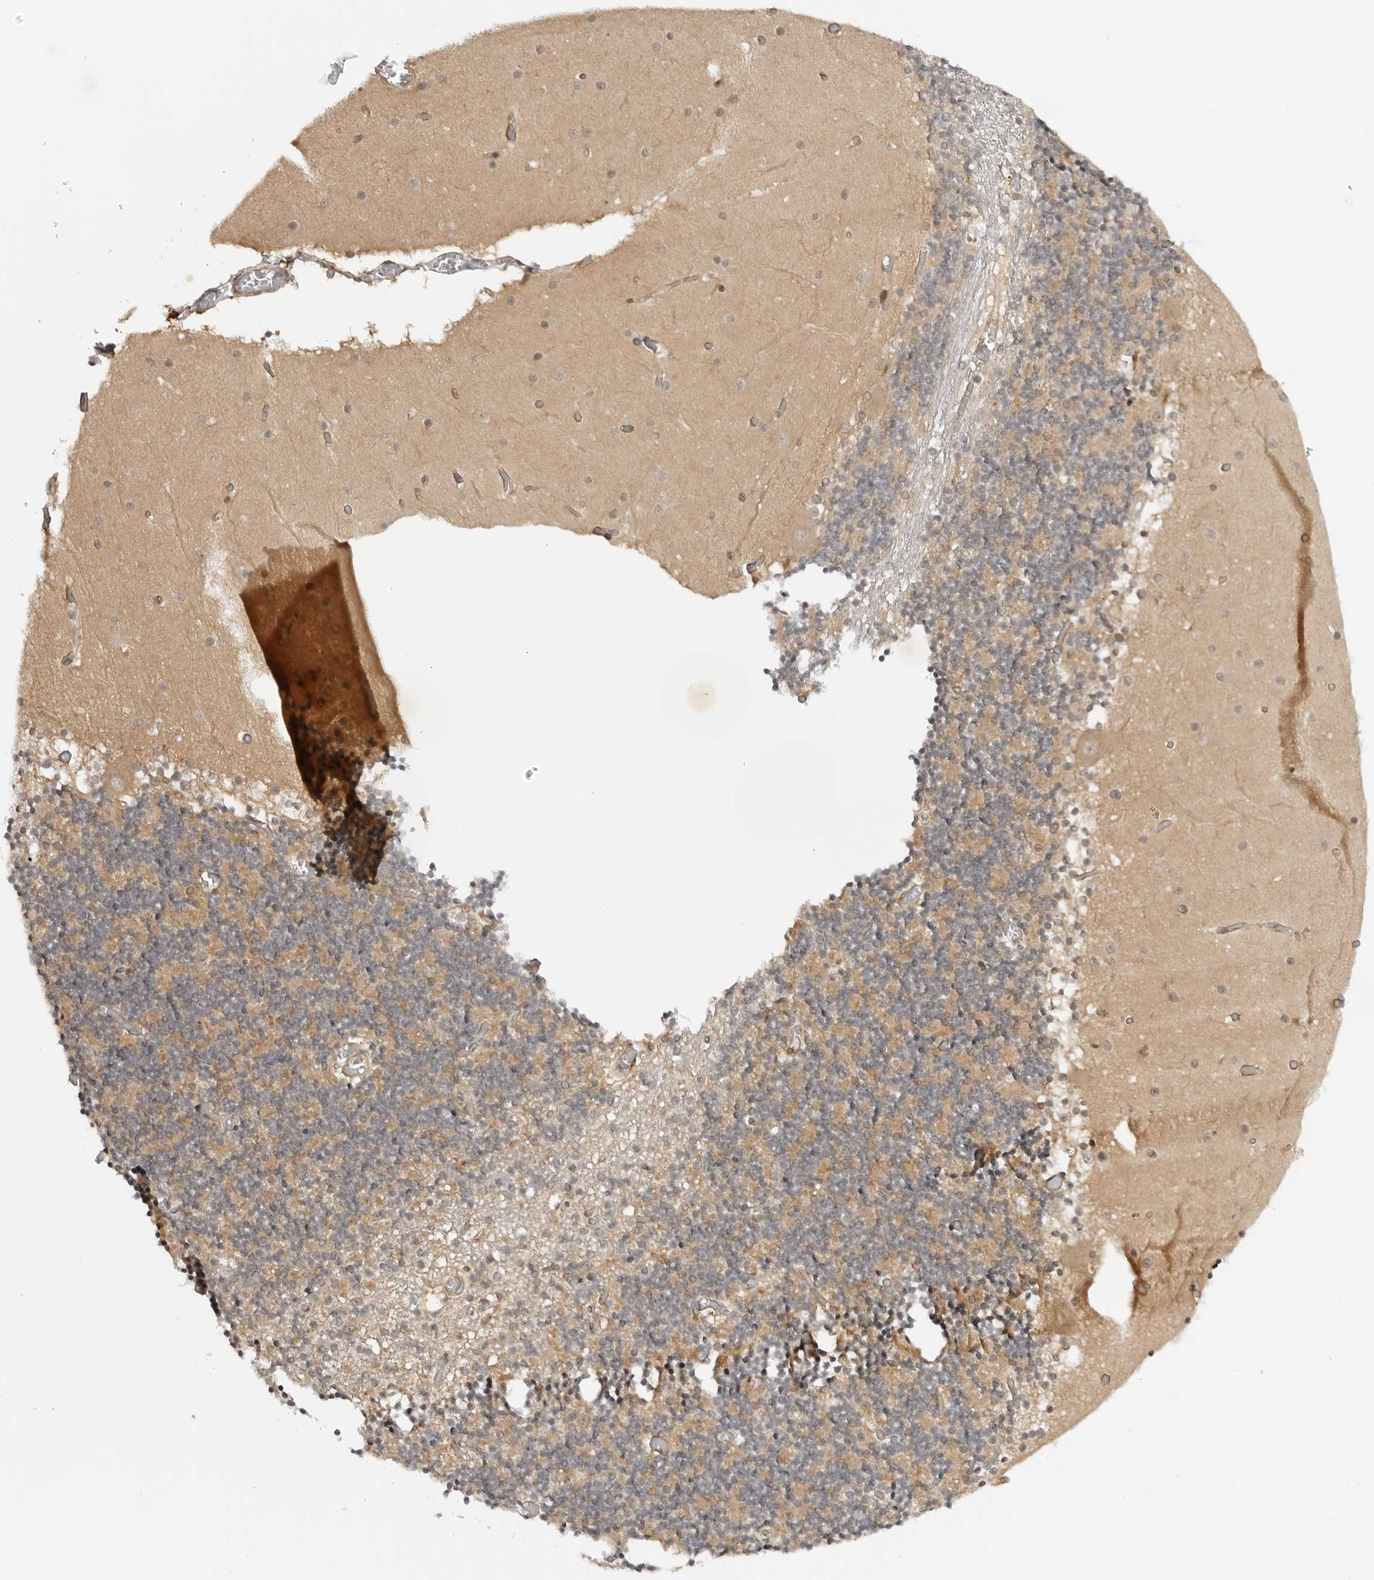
{"staining": {"intensity": "moderate", "quantity": "25%-75%", "location": "cytoplasmic/membranous"}, "tissue": "cerebellum", "cell_type": "Cells in granular layer", "image_type": "normal", "snomed": [{"axis": "morphology", "description": "Normal tissue, NOS"}, {"axis": "topography", "description": "Cerebellum"}], "caption": "DAB (3,3'-diaminobenzidine) immunohistochemical staining of benign human cerebellum displays moderate cytoplasmic/membranous protein positivity in about 25%-75% of cells in granular layer.", "gene": "MAP2K5", "patient": {"sex": "female", "age": 28}}